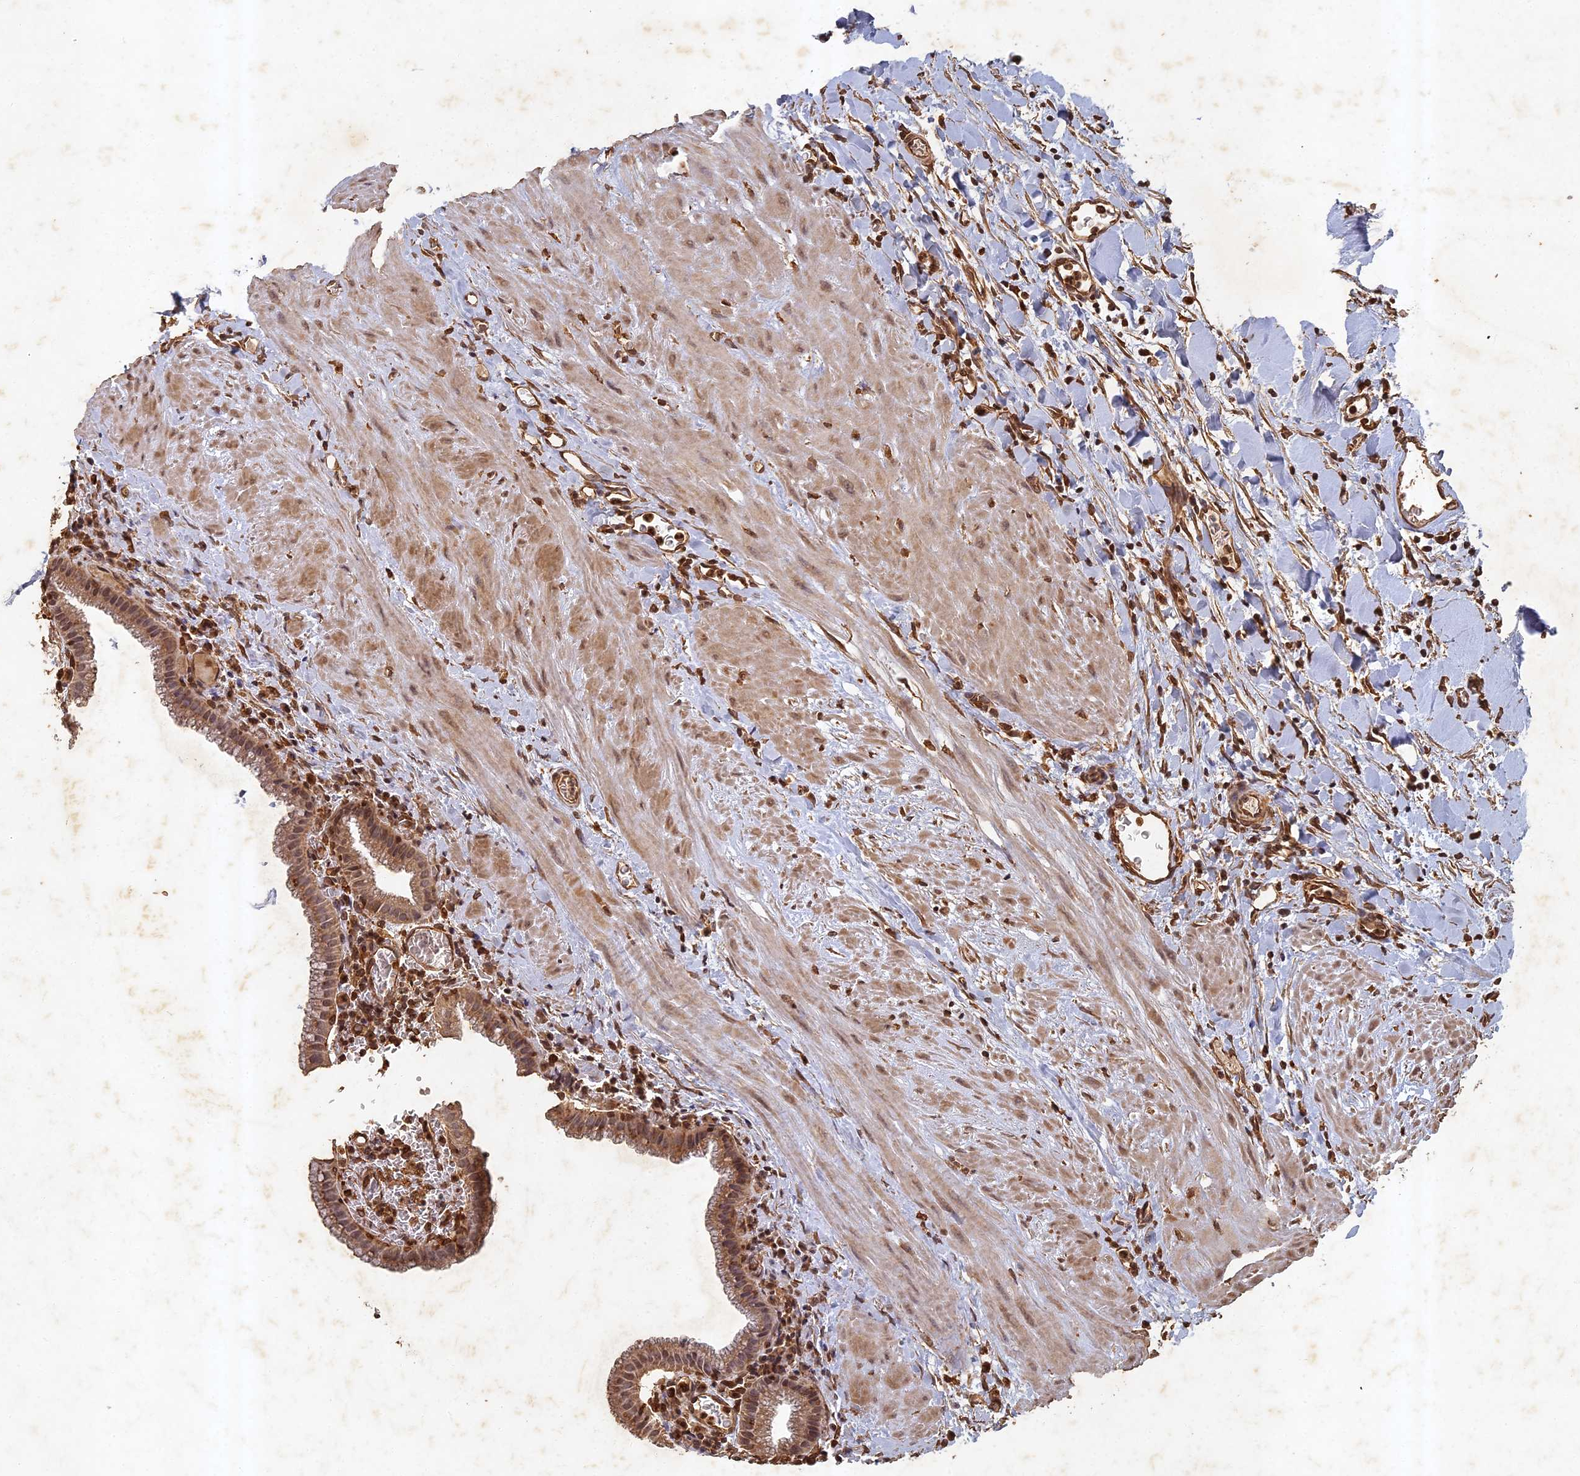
{"staining": {"intensity": "moderate", "quantity": ">75%", "location": "cytoplasmic/membranous,nuclear"}, "tissue": "gallbladder", "cell_type": "Glandular cells", "image_type": "normal", "snomed": [{"axis": "morphology", "description": "Normal tissue, NOS"}, {"axis": "topography", "description": "Gallbladder"}], "caption": "High-power microscopy captured an IHC image of unremarkable gallbladder, revealing moderate cytoplasmic/membranous,nuclear expression in about >75% of glandular cells.", "gene": "ABCB10", "patient": {"sex": "male", "age": 78}}